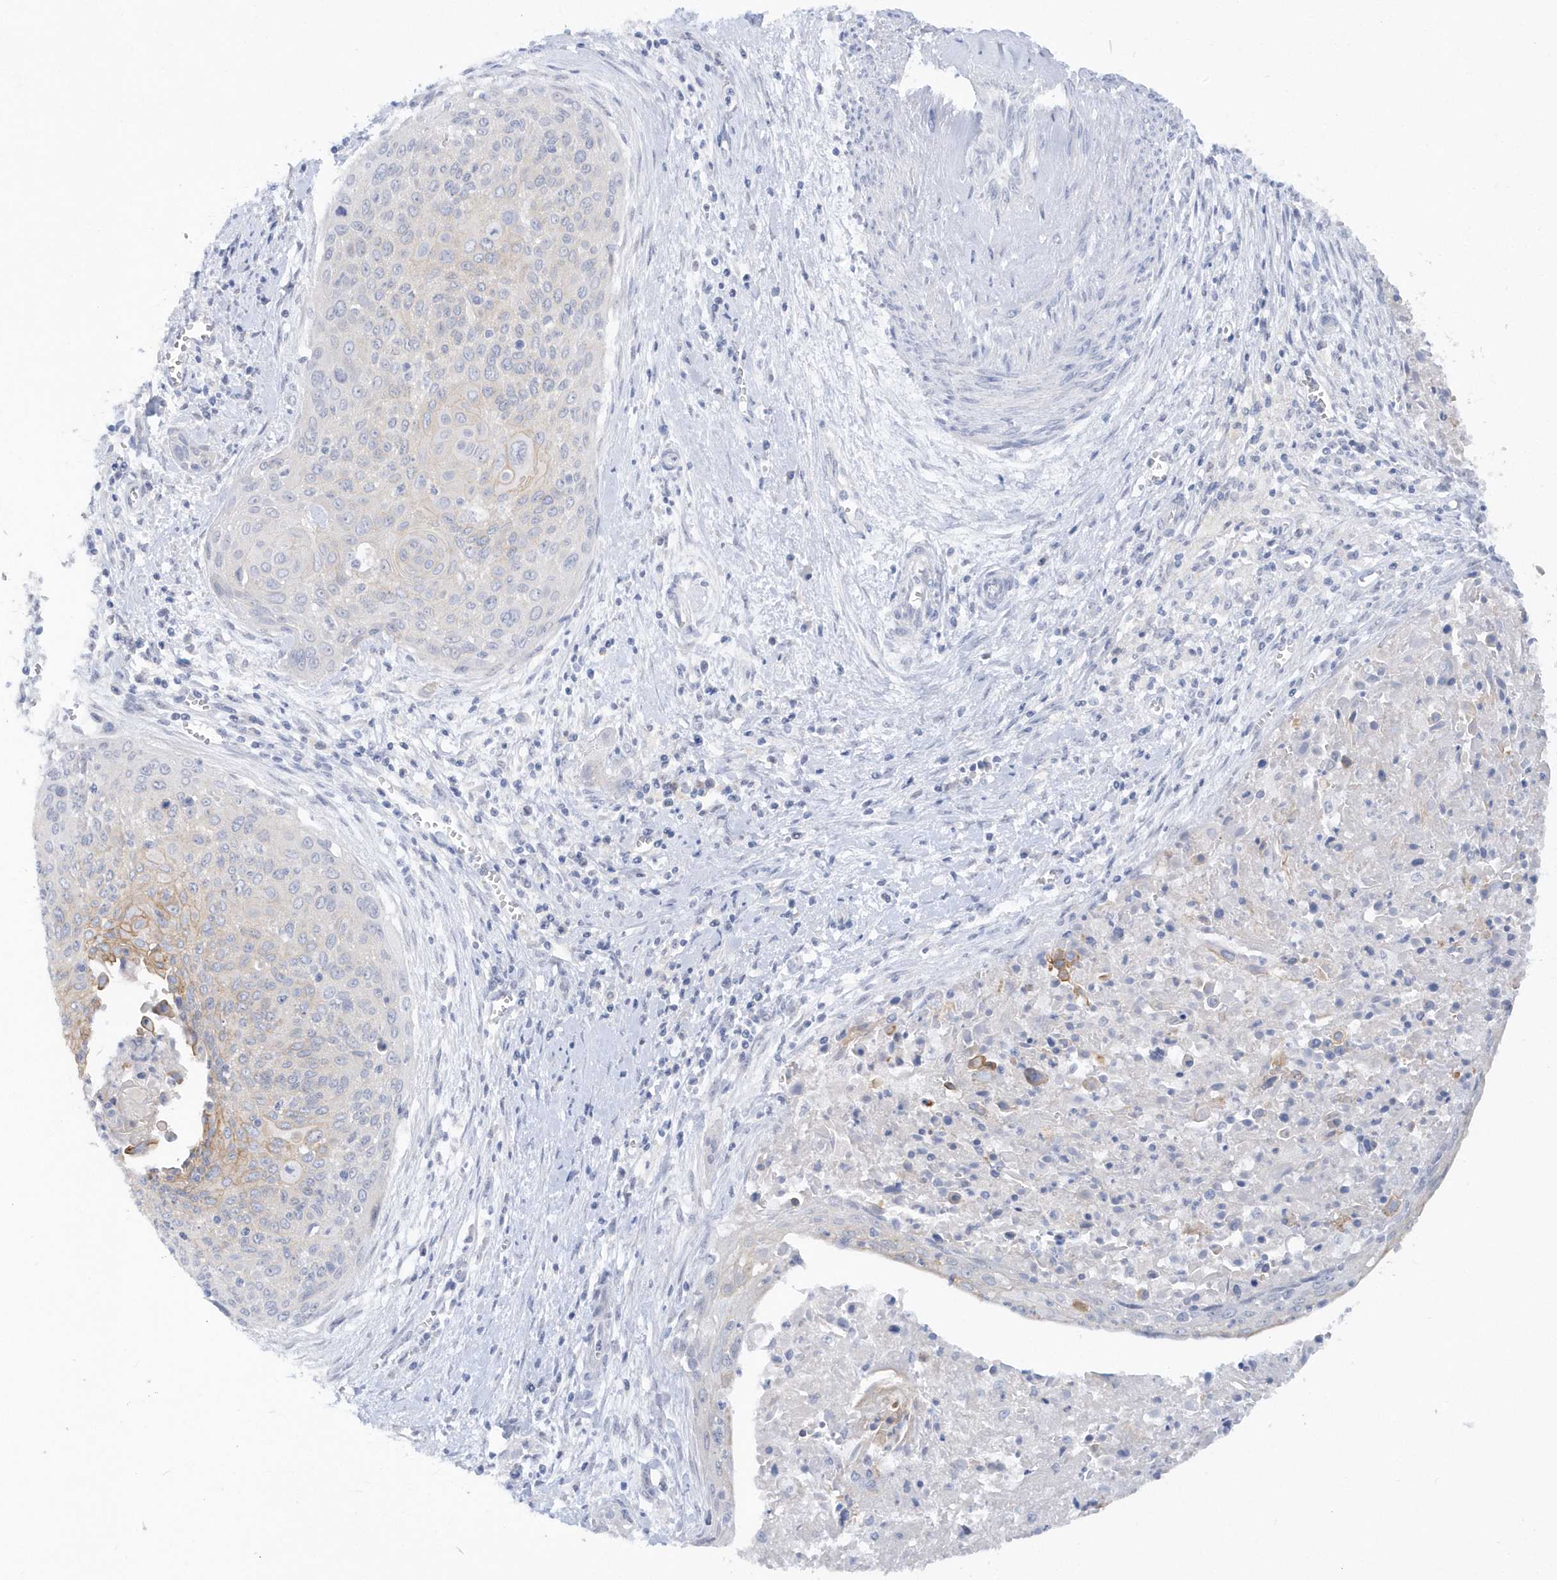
{"staining": {"intensity": "negative", "quantity": "none", "location": "none"}, "tissue": "cervical cancer", "cell_type": "Tumor cells", "image_type": "cancer", "snomed": [{"axis": "morphology", "description": "Squamous cell carcinoma, NOS"}, {"axis": "topography", "description": "Cervix"}], "caption": "The photomicrograph exhibits no staining of tumor cells in cervical cancer.", "gene": "RPE", "patient": {"sex": "female", "age": 55}}